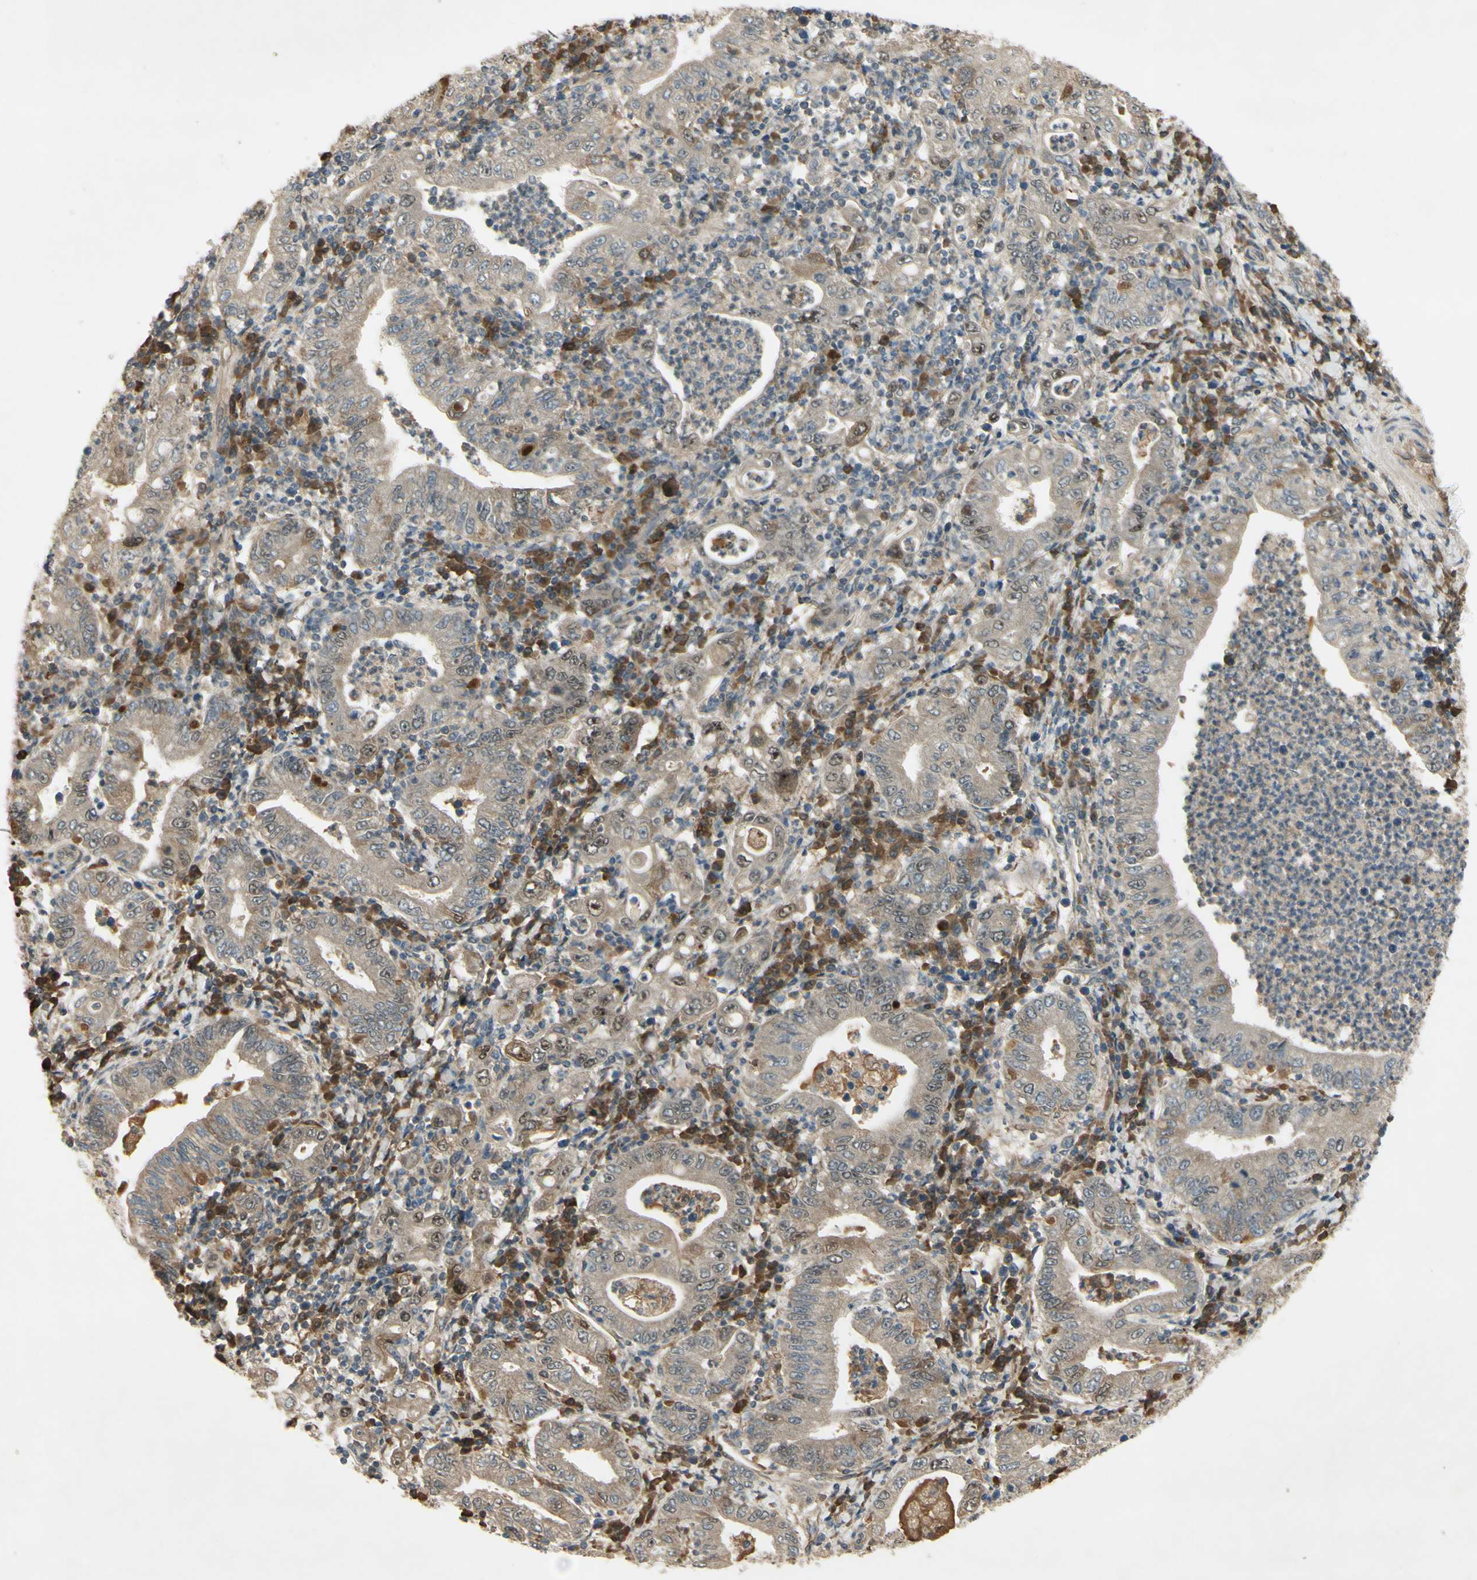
{"staining": {"intensity": "negative", "quantity": "none", "location": "none"}, "tissue": "stomach cancer", "cell_type": "Tumor cells", "image_type": "cancer", "snomed": [{"axis": "morphology", "description": "Normal tissue, NOS"}, {"axis": "morphology", "description": "Adenocarcinoma, NOS"}, {"axis": "topography", "description": "Esophagus"}, {"axis": "topography", "description": "Stomach, upper"}, {"axis": "topography", "description": "Peripheral nerve tissue"}], "caption": "This is a histopathology image of immunohistochemistry (IHC) staining of stomach cancer, which shows no positivity in tumor cells.", "gene": "RAD18", "patient": {"sex": "male", "age": 62}}